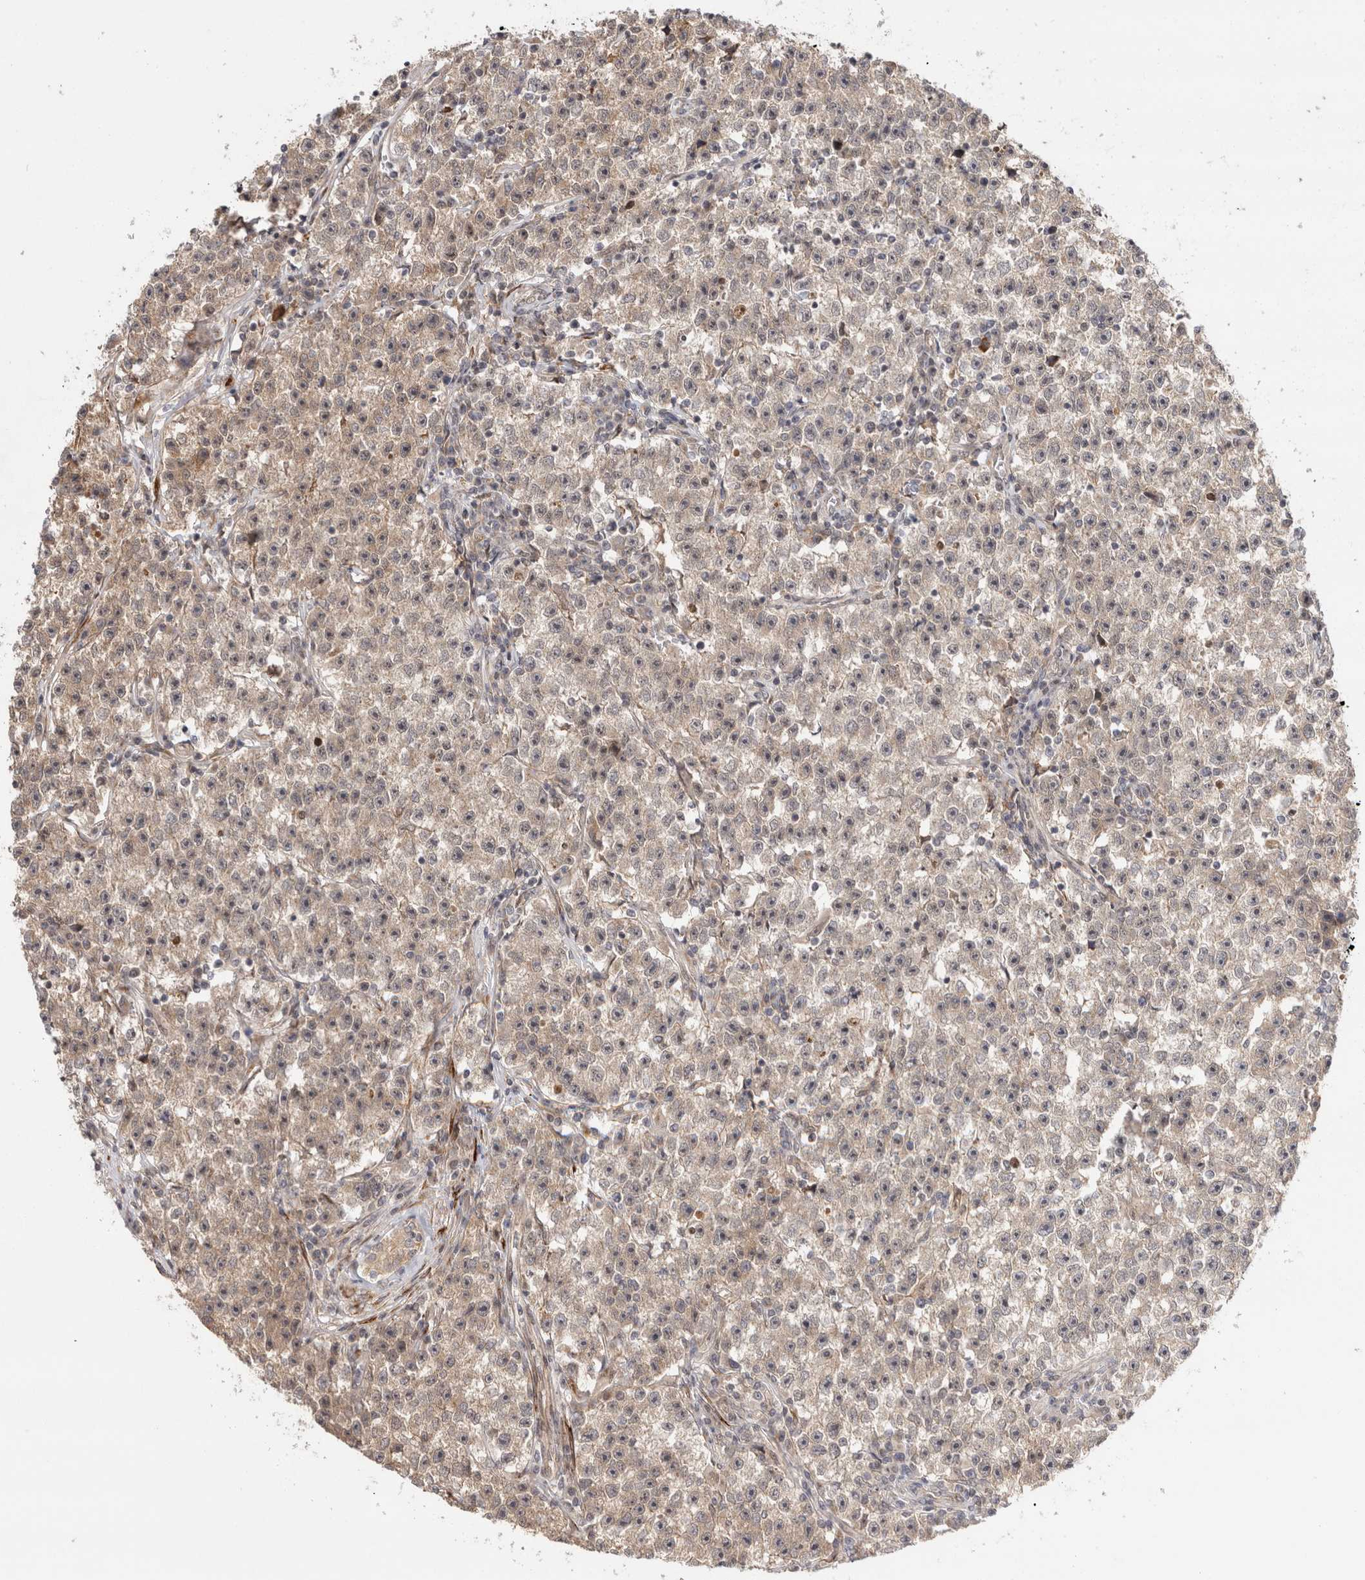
{"staining": {"intensity": "weak", "quantity": "25%-75%", "location": "cytoplasmic/membranous"}, "tissue": "testis cancer", "cell_type": "Tumor cells", "image_type": "cancer", "snomed": [{"axis": "morphology", "description": "Seminoma, NOS"}, {"axis": "topography", "description": "Testis"}], "caption": "Seminoma (testis) stained for a protein shows weak cytoplasmic/membranous positivity in tumor cells.", "gene": "ZNF318", "patient": {"sex": "male", "age": 22}}